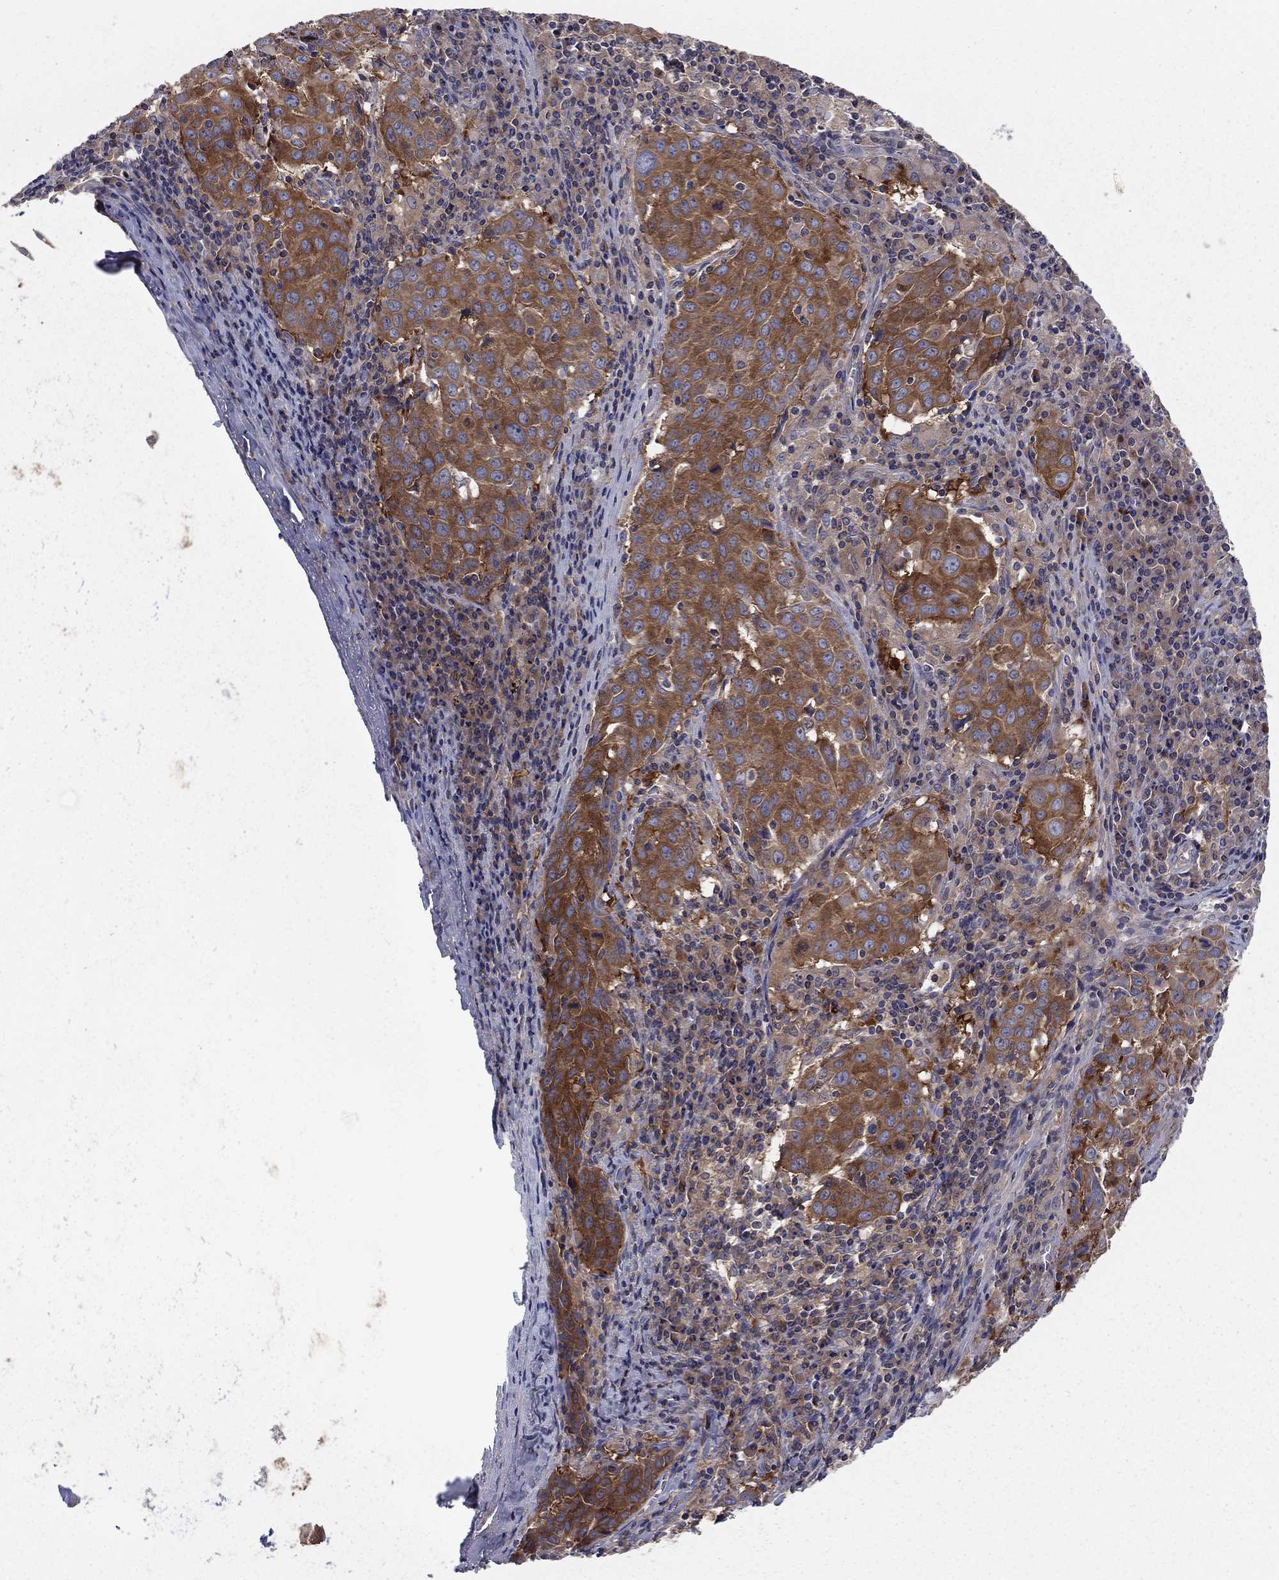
{"staining": {"intensity": "strong", "quantity": ">75%", "location": "cytoplasmic/membranous"}, "tissue": "lung cancer", "cell_type": "Tumor cells", "image_type": "cancer", "snomed": [{"axis": "morphology", "description": "Squamous cell carcinoma, NOS"}, {"axis": "topography", "description": "Lung"}], "caption": "Immunohistochemistry (IHC) (DAB (3,3'-diaminobenzidine)) staining of human lung squamous cell carcinoma displays strong cytoplasmic/membranous protein staining in about >75% of tumor cells.", "gene": "RNF123", "patient": {"sex": "male", "age": 57}}